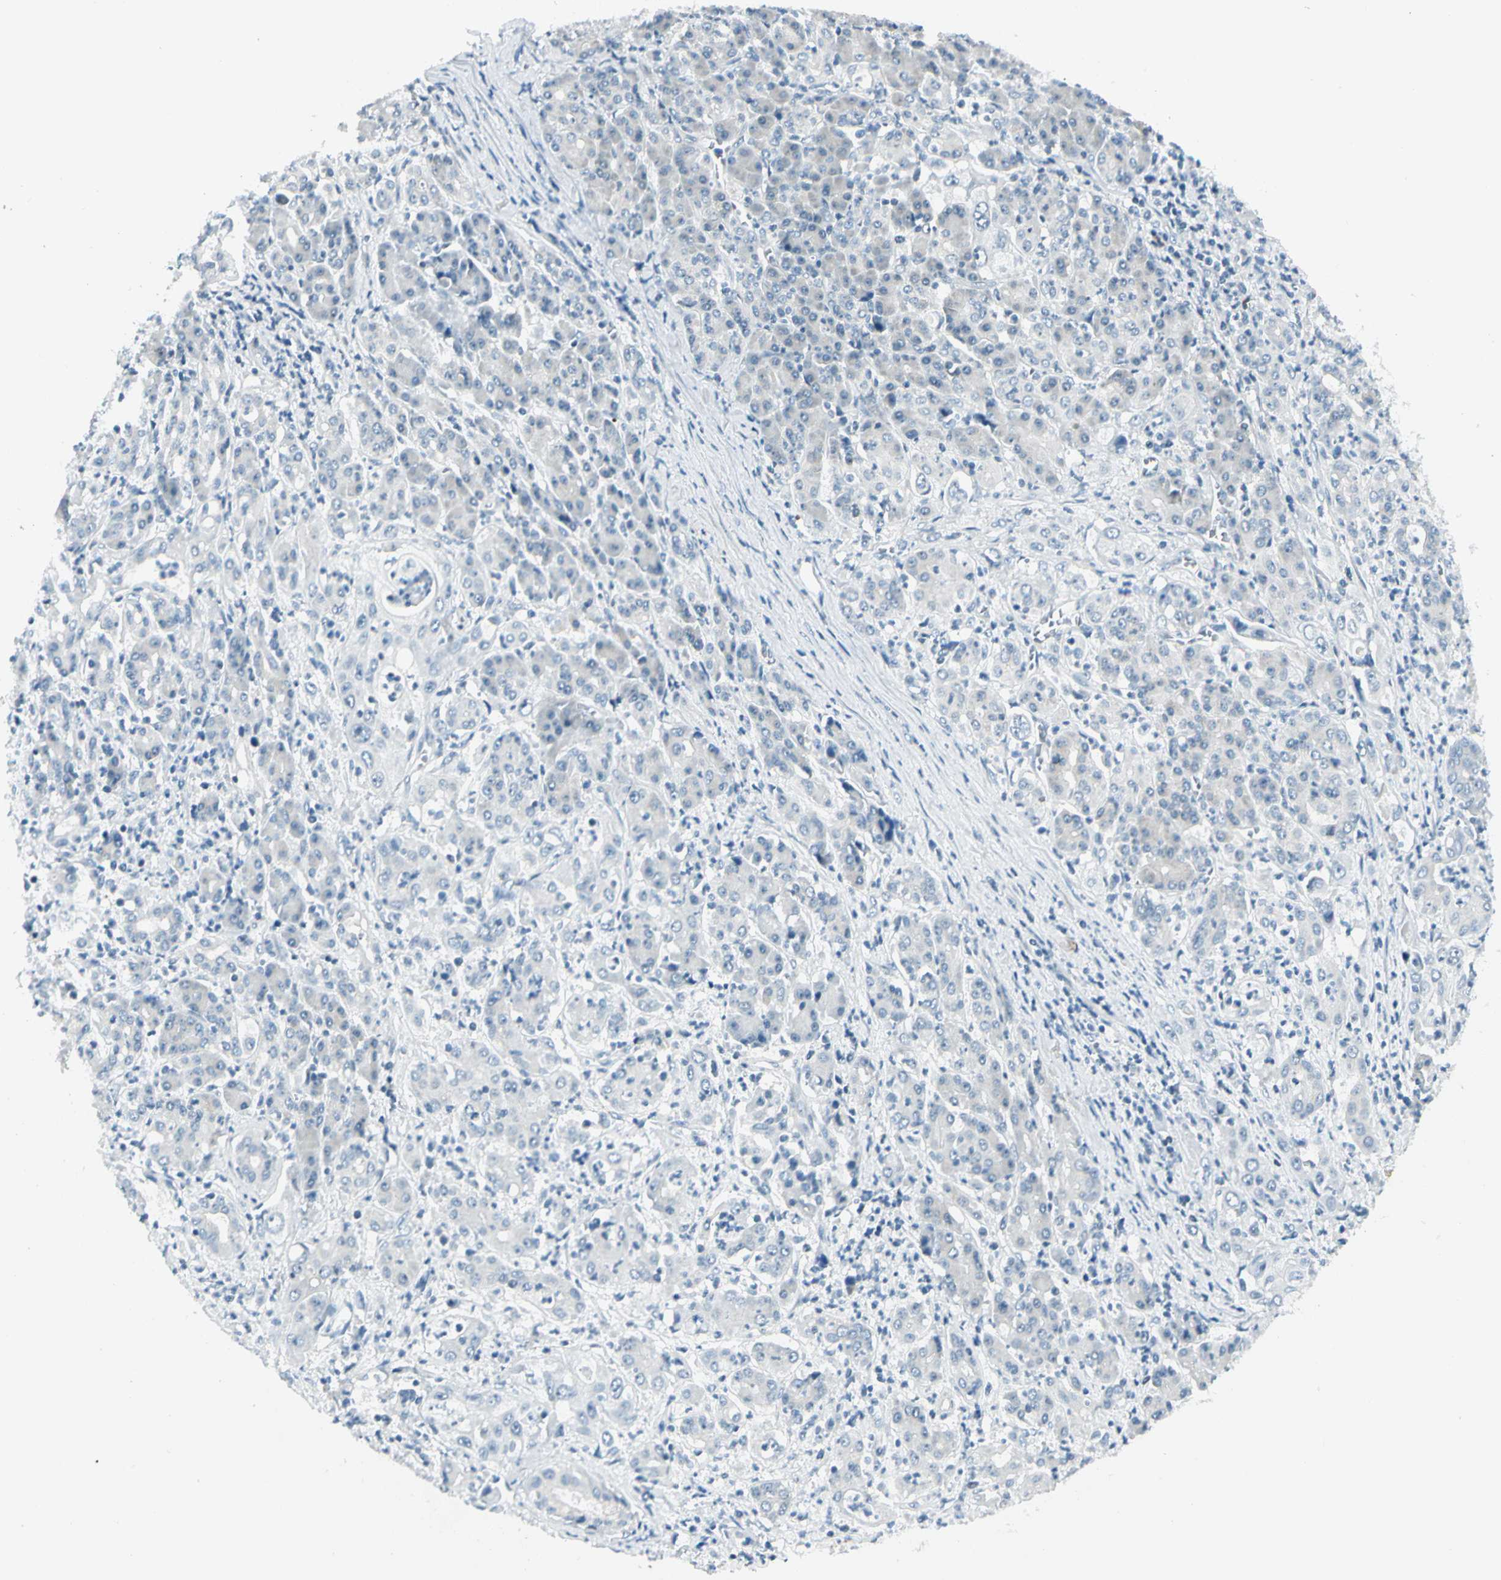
{"staining": {"intensity": "negative", "quantity": "none", "location": "none"}, "tissue": "pancreatic cancer", "cell_type": "Tumor cells", "image_type": "cancer", "snomed": [{"axis": "morphology", "description": "Adenocarcinoma, NOS"}, {"axis": "topography", "description": "Pancreas"}], "caption": "Photomicrograph shows no protein staining in tumor cells of adenocarcinoma (pancreatic) tissue.", "gene": "ZSCAN1", "patient": {"sex": "male", "age": 70}}